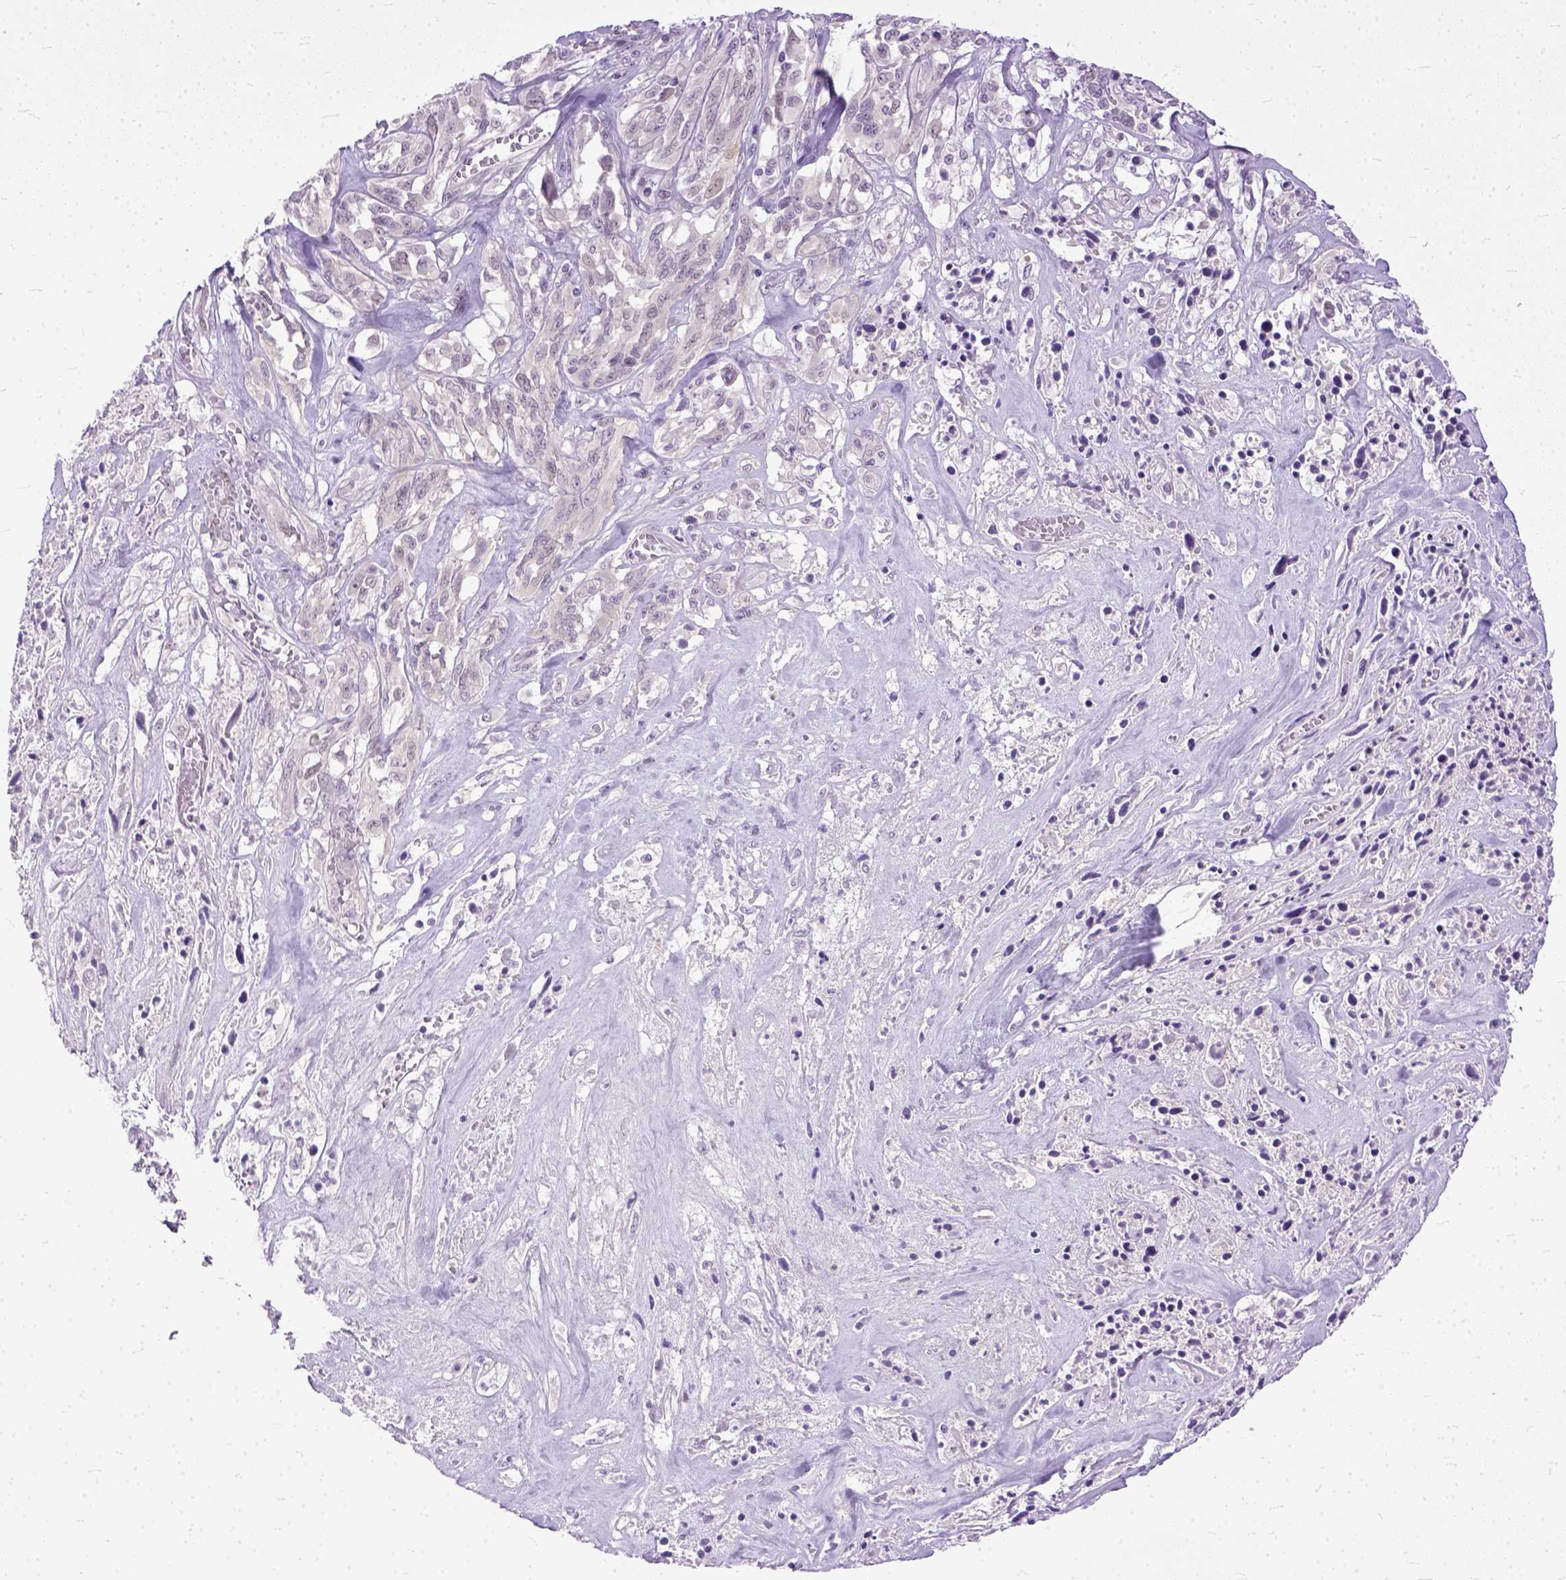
{"staining": {"intensity": "negative", "quantity": "none", "location": "none"}, "tissue": "melanoma", "cell_type": "Tumor cells", "image_type": "cancer", "snomed": [{"axis": "morphology", "description": "Malignant melanoma, NOS"}, {"axis": "topography", "description": "Skin"}], "caption": "This is an IHC micrograph of human malignant melanoma. There is no positivity in tumor cells.", "gene": "TCEAL7", "patient": {"sex": "female", "age": 91}}